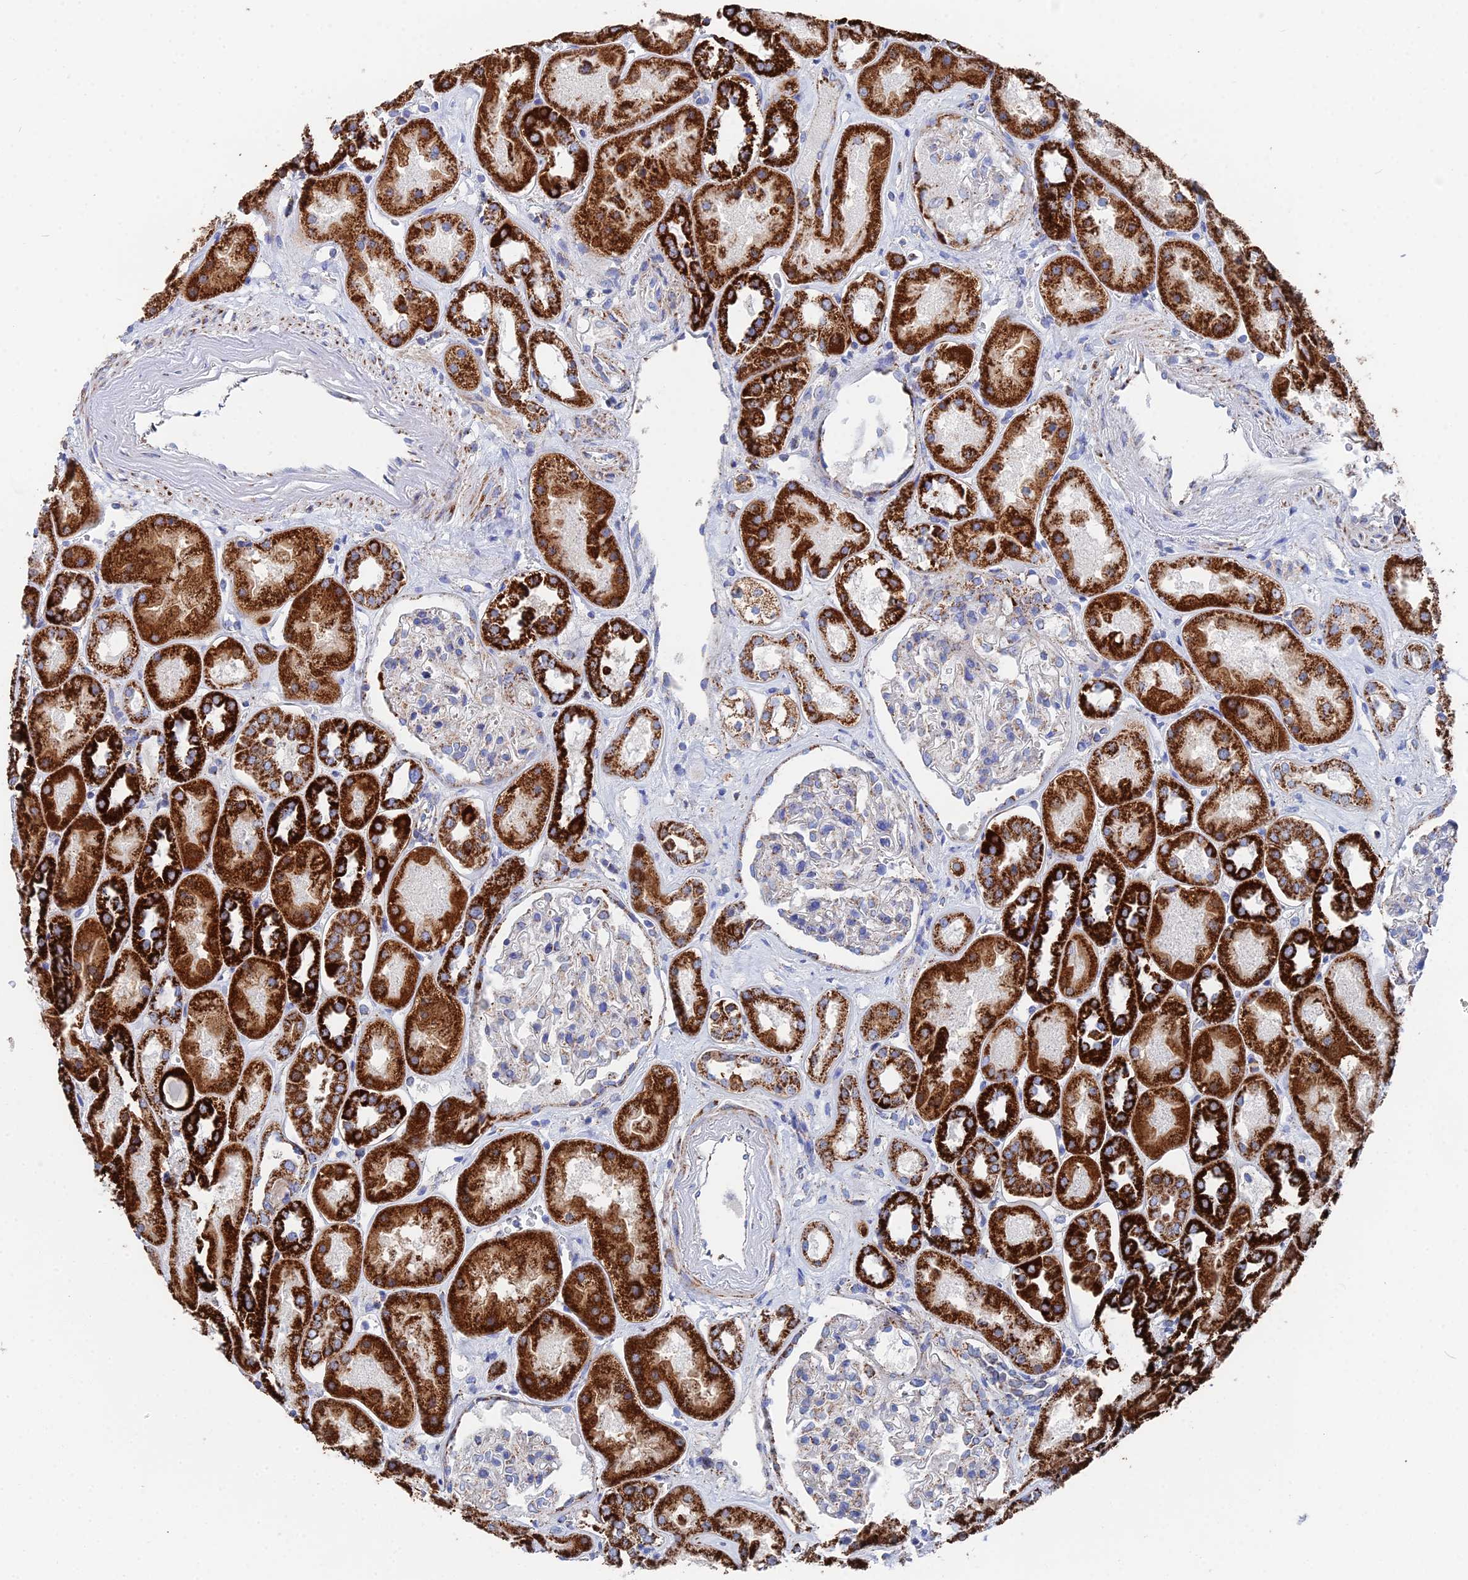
{"staining": {"intensity": "moderate", "quantity": "<25%", "location": "cytoplasmic/membranous"}, "tissue": "kidney", "cell_type": "Cells in glomeruli", "image_type": "normal", "snomed": [{"axis": "morphology", "description": "Normal tissue, NOS"}, {"axis": "topography", "description": "Kidney"}], "caption": "Immunohistochemistry (IHC) of benign human kidney shows low levels of moderate cytoplasmic/membranous expression in about <25% of cells in glomeruli.", "gene": "IFT80", "patient": {"sex": "male", "age": 70}}